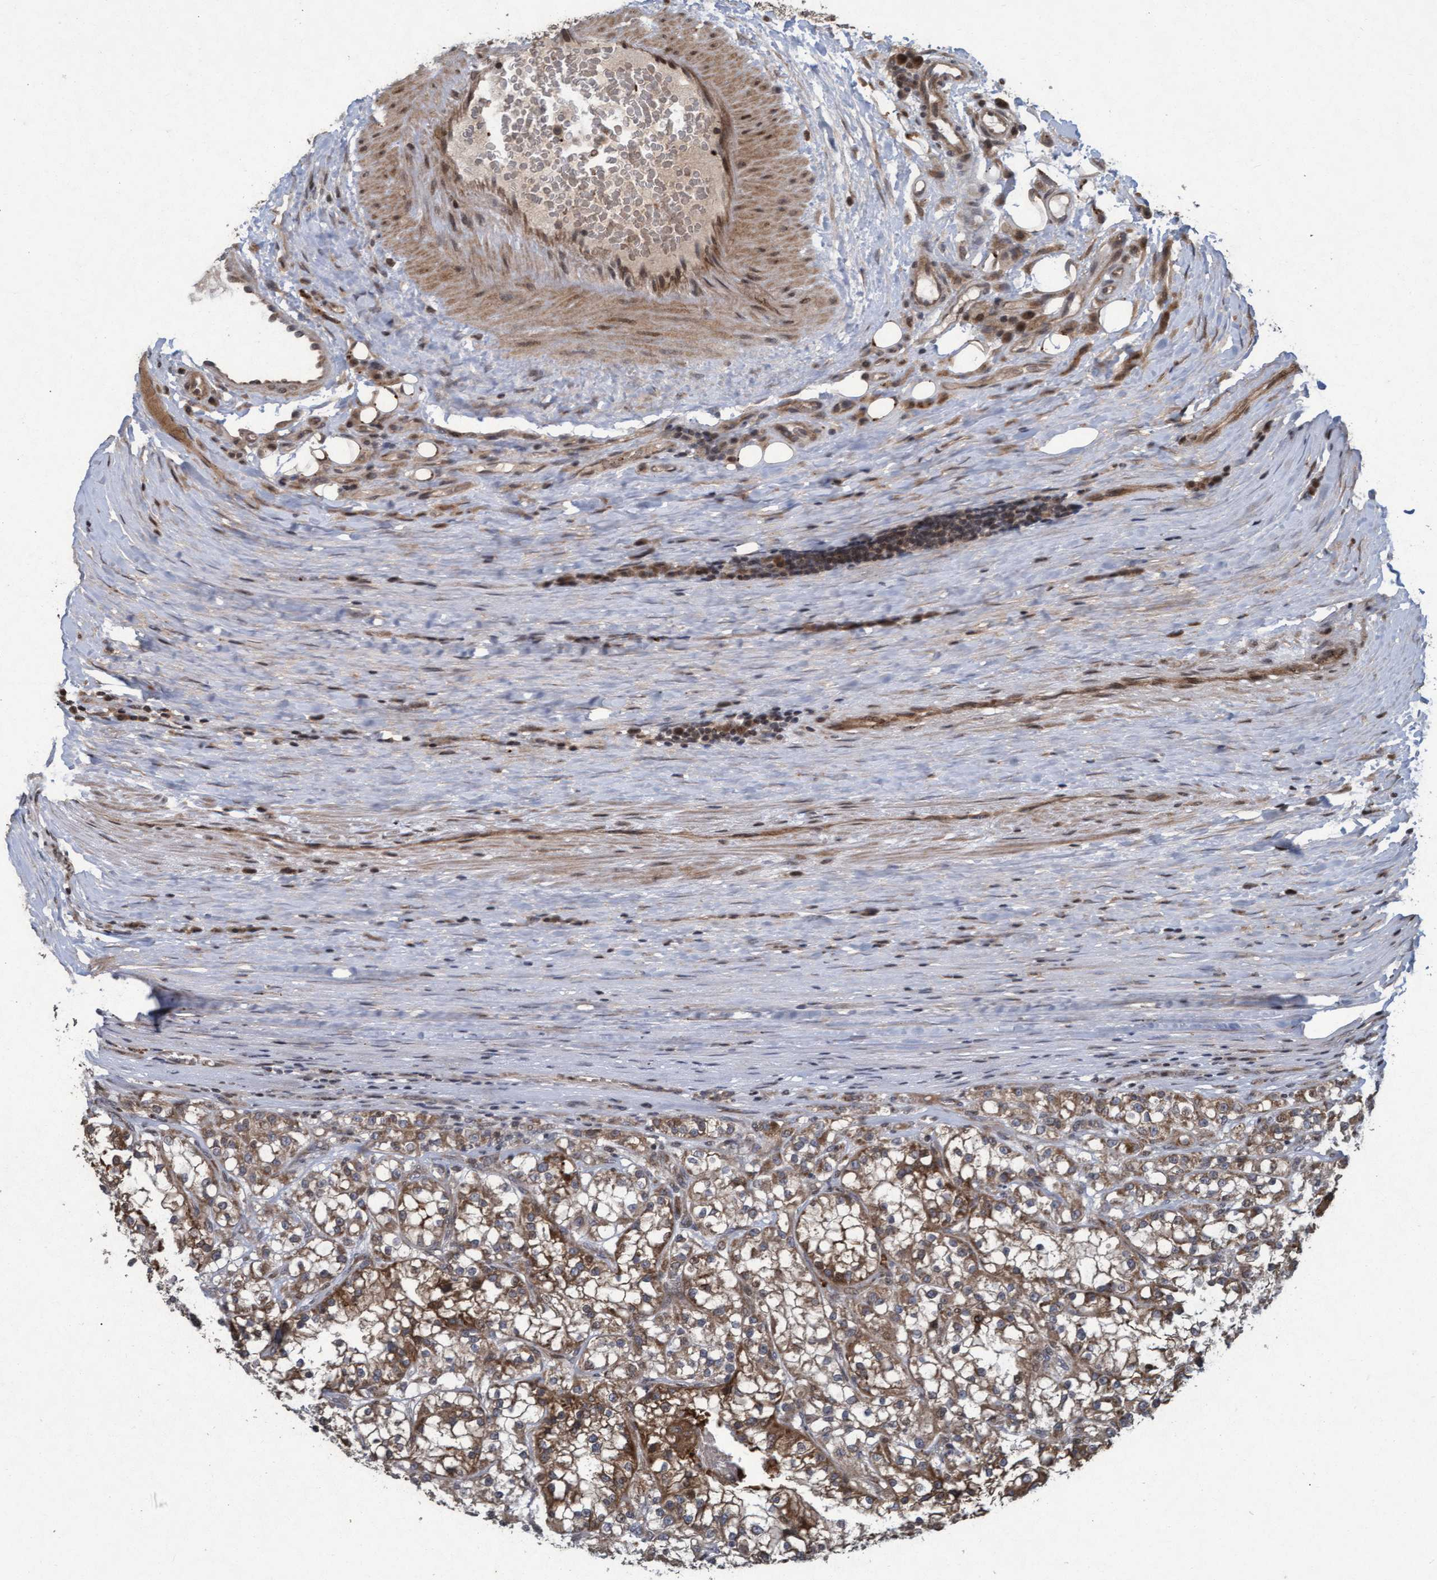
{"staining": {"intensity": "moderate", "quantity": ">75%", "location": "cytoplasmic/membranous"}, "tissue": "renal cancer", "cell_type": "Tumor cells", "image_type": "cancer", "snomed": [{"axis": "morphology", "description": "Adenocarcinoma, NOS"}, {"axis": "topography", "description": "Kidney"}], "caption": "Protein staining of renal cancer tissue reveals moderate cytoplasmic/membranous expression in about >75% of tumor cells. (DAB (3,3'-diaminobenzidine) = brown stain, brightfield microscopy at high magnification).", "gene": "KCNC2", "patient": {"sex": "female", "age": 52}}